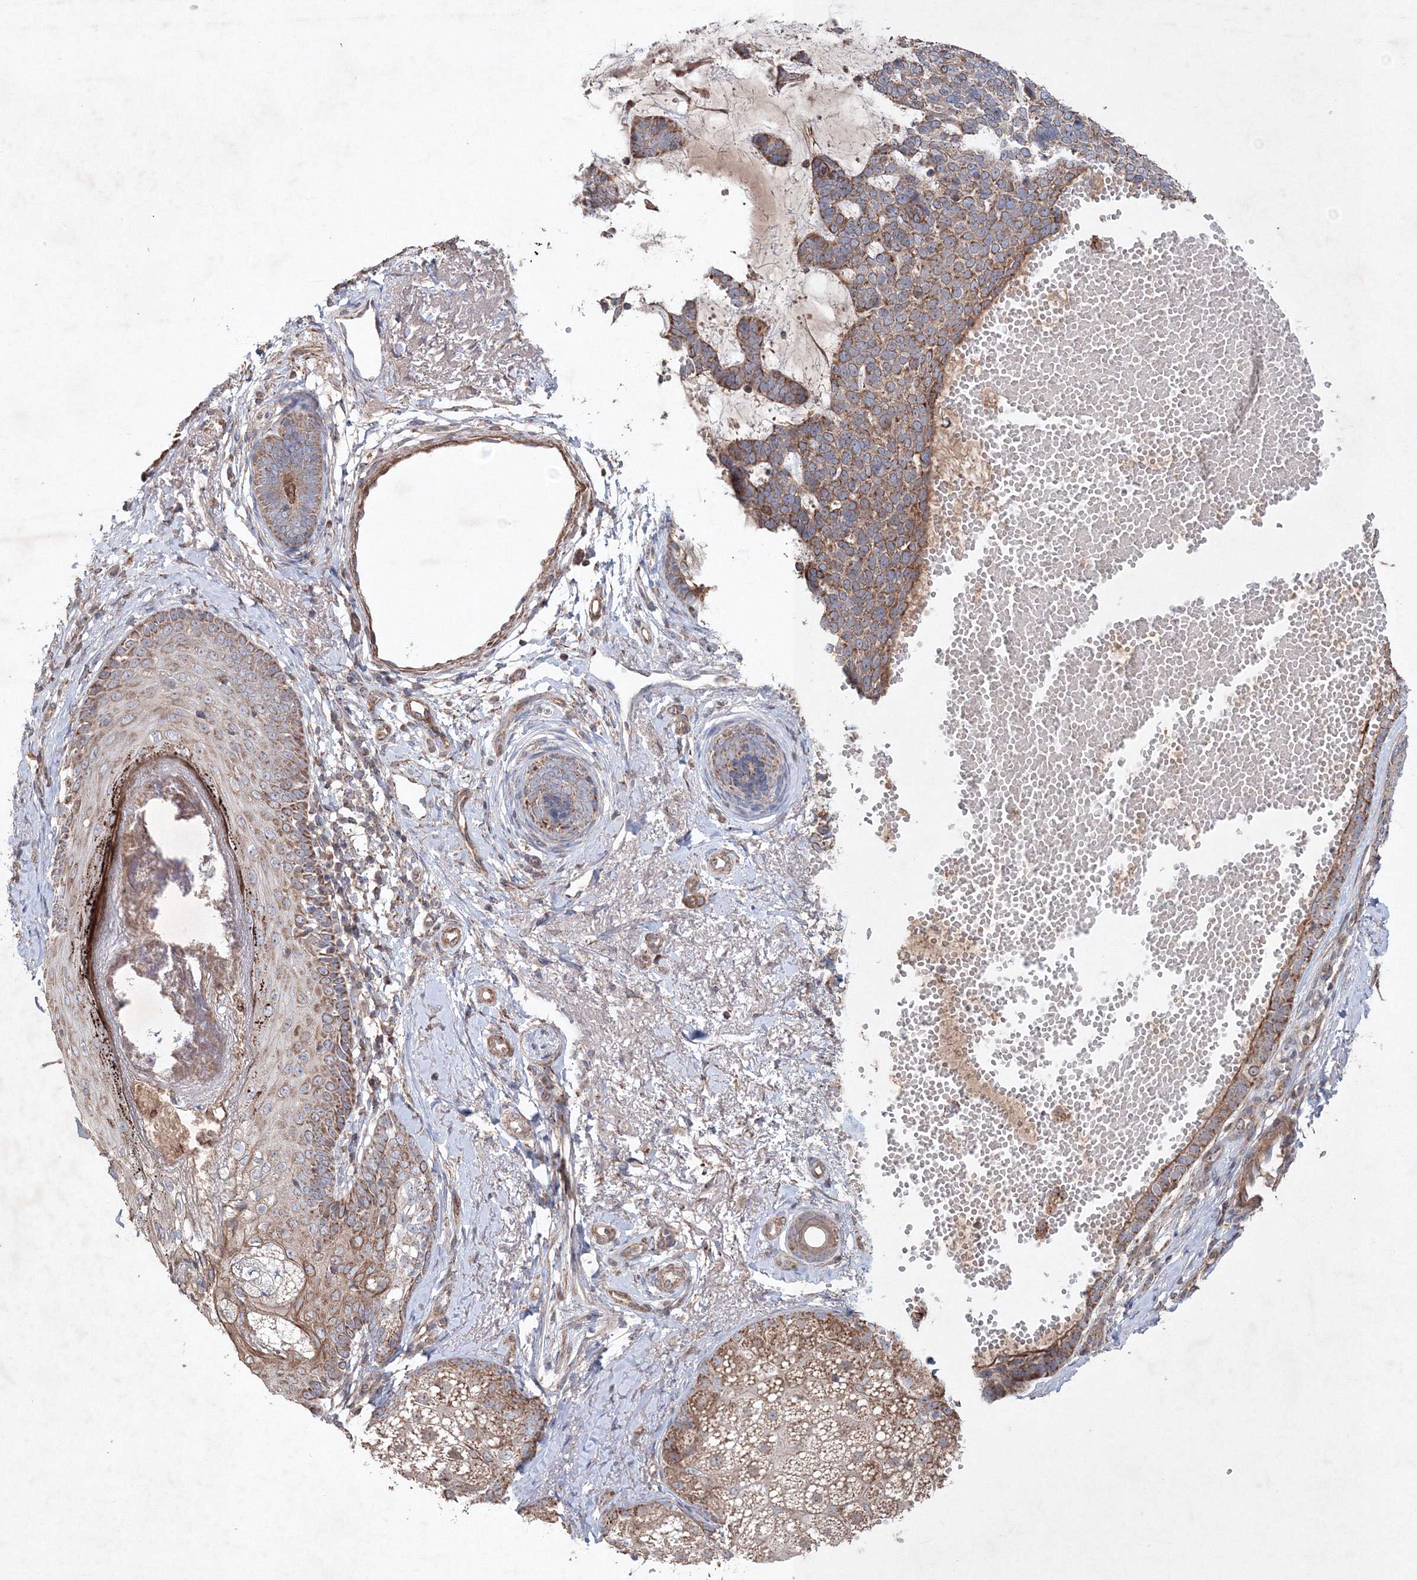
{"staining": {"intensity": "moderate", "quantity": ">75%", "location": "cytoplasmic/membranous"}, "tissue": "skin cancer", "cell_type": "Tumor cells", "image_type": "cancer", "snomed": [{"axis": "morphology", "description": "Basal cell carcinoma"}, {"axis": "topography", "description": "Skin"}], "caption": "The photomicrograph shows immunohistochemical staining of skin cancer. There is moderate cytoplasmic/membranous staining is present in about >75% of tumor cells.", "gene": "NOA1", "patient": {"sex": "female", "age": 81}}